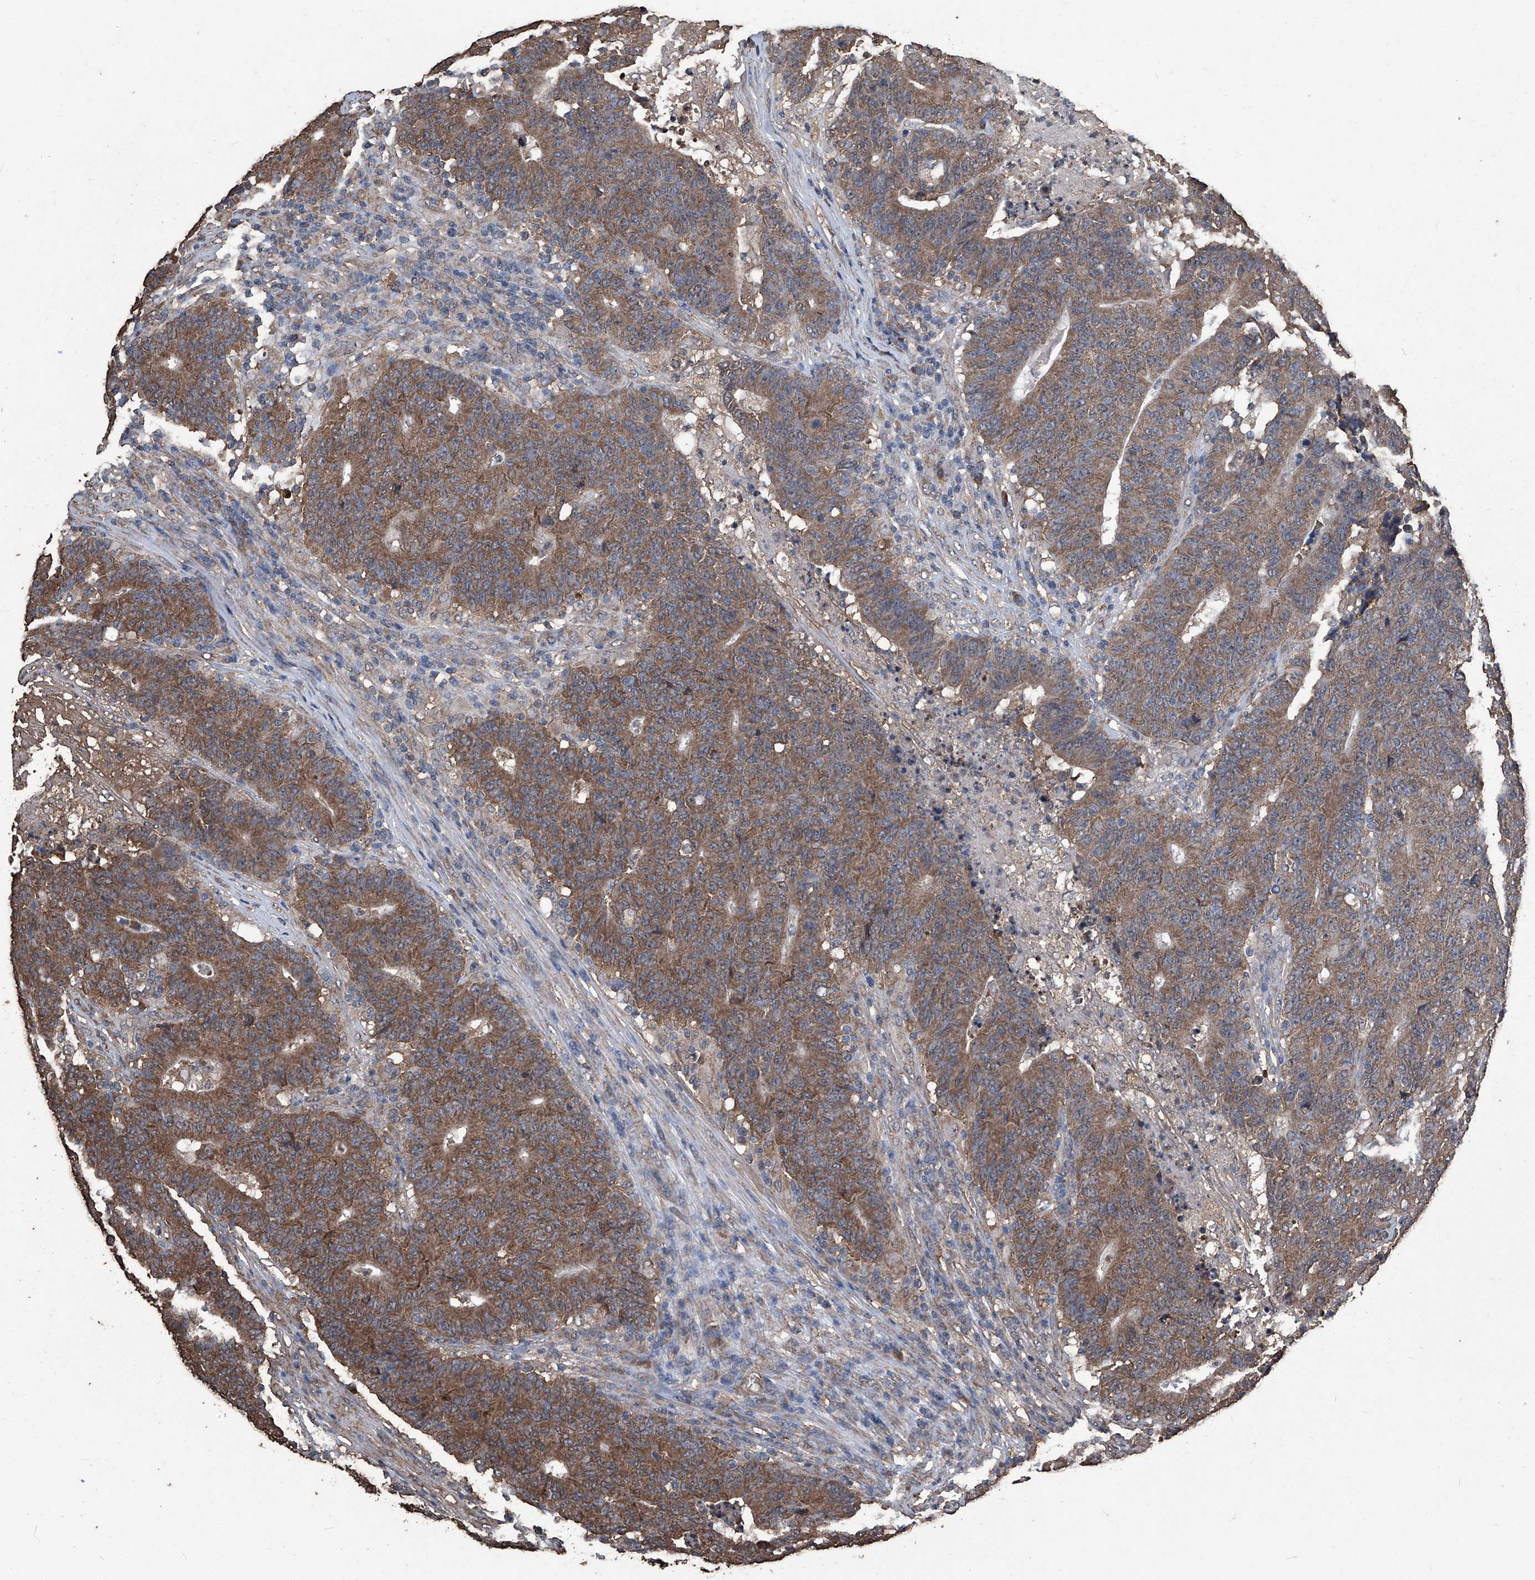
{"staining": {"intensity": "moderate", "quantity": ">75%", "location": "cytoplasmic/membranous"}, "tissue": "colorectal cancer", "cell_type": "Tumor cells", "image_type": "cancer", "snomed": [{"axis": "morphology", "description": "Normal tissue, NOS"}, {"axis": "morphology", "description": "Adenocarcinoma, NOS"}, {"axis": "topography", "description": "Colon"}], "caption": "Immunohistochemical staining of colorectal cancer (adenocarcinoma) reveals medium levels of moderate cytoplasmic/membranous positivity in approximately >75% of tumor cells.", "gene": "STARD7", "patient": {"sex": "female", "age": 75}}